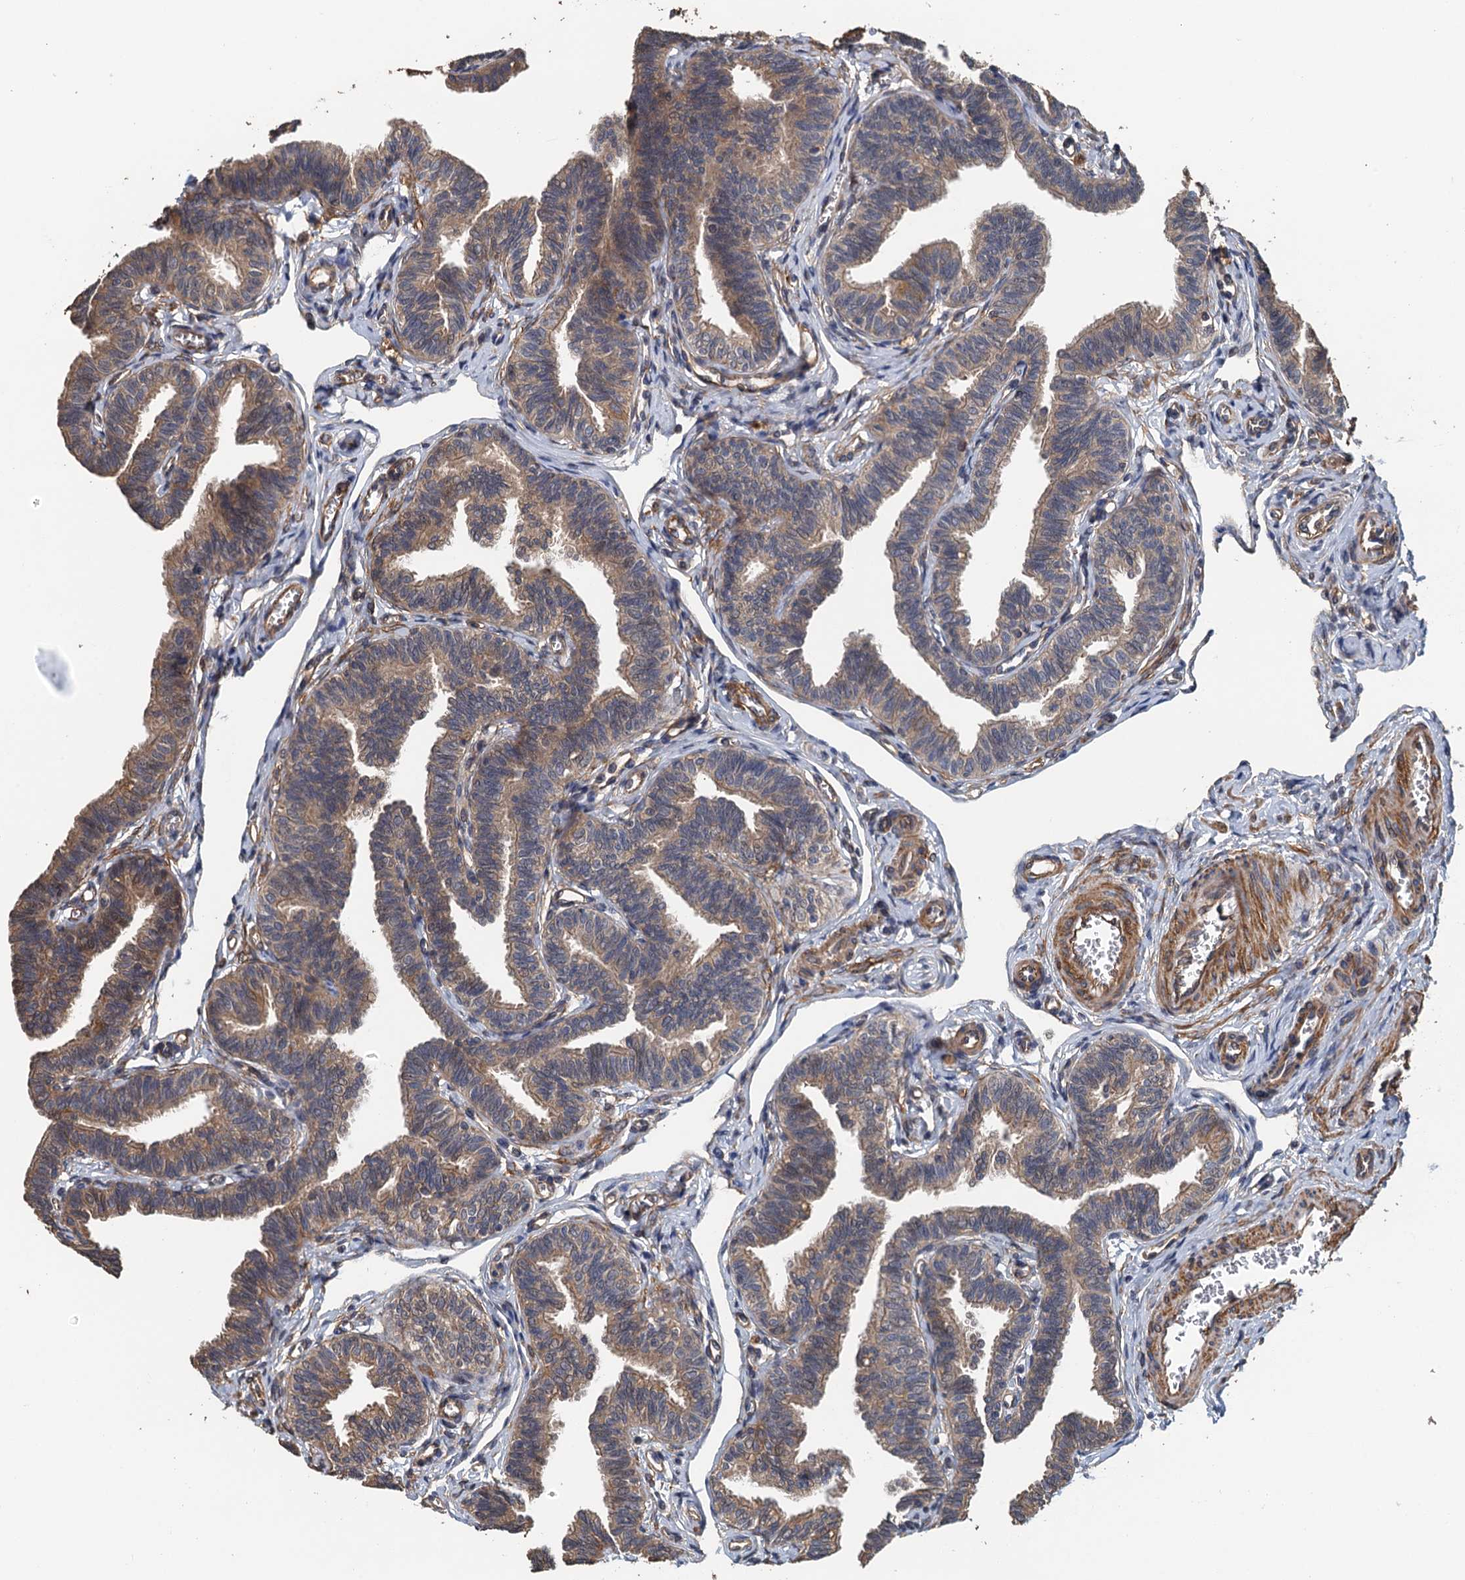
{"staining": {"intensity": "moderate", "quantity": ">75%", "location": "cytoplasmic/membranous"}, "tissue": "fallopian tube", "cell_type": "Glandular cells", "image_type": "normal", "snomed": [{"axis": "morphology", "description": "Normal tissue, NOS"}, {"axis": "topography", "description": "Fallopian tube"}, {"axis": "topography", "description": "Ovary"}], "caption": "Protein analysis of normal fallopian tube shows moderate cytoplasmic/membranous expression in about >75% of glandular cells.", "gene": "MEAK7", "patient": {"sex": "female", "age": 23}}